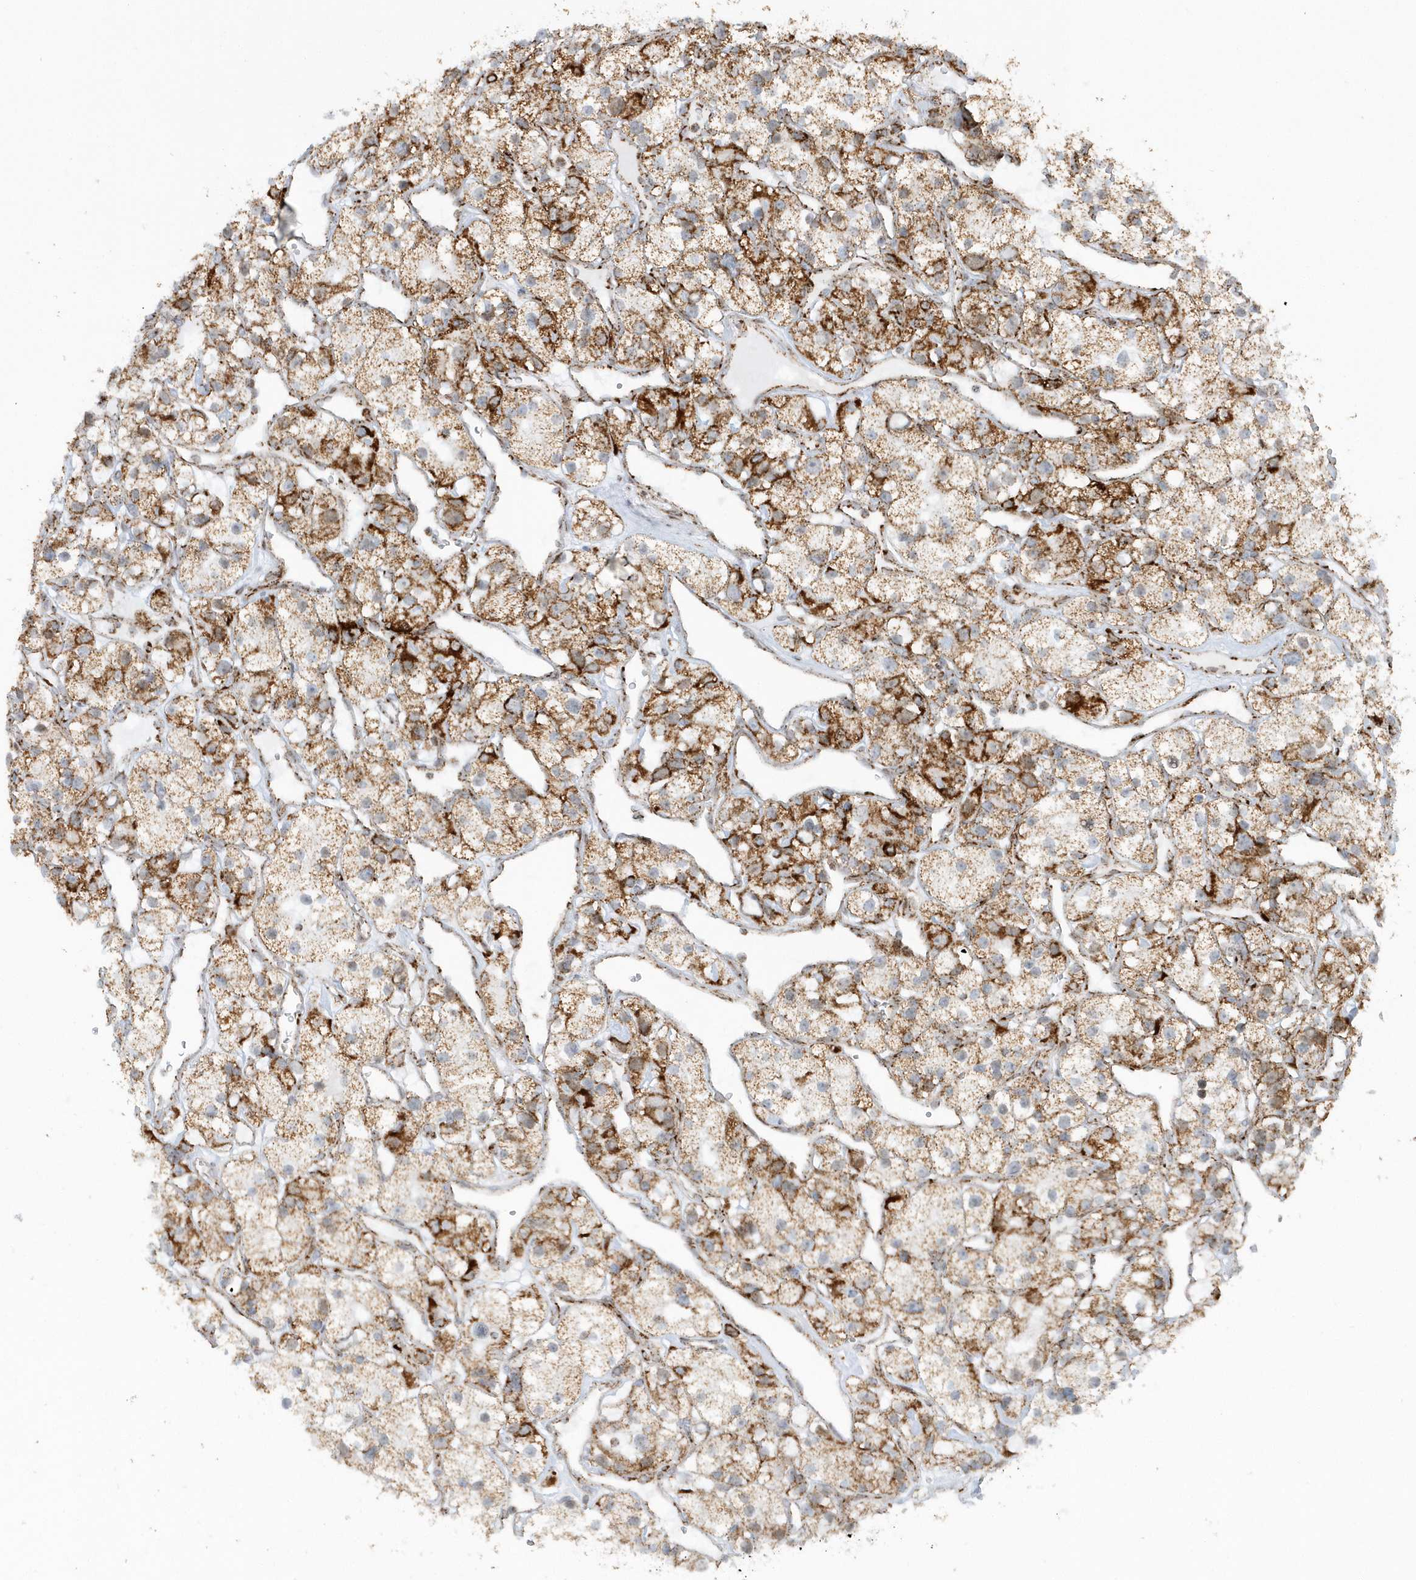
{"staining": {"intensity": "strong", "quantity": "25%-75%", "location": "cytoplasmic/membranous"}, "tissue": "renal cancer", "cell_type": "Tumor cells", "image_type": "cancer", "snomed": [{"axis": "morphology", "description": "Adenocarcinoma, NOS"}, {"axis": "topography", "description": "Kidney"}], "caption": "Immunohistochemistry staining of renal cancer (adenocarcinoma), which reveals high levels of strong cytoplasmic/membranous staining in approximately 25%-75% of tumor cells indicating strong cytoplasmic/membranous protein positivity. The staining was performed using DAB (3,3'-diaminobenzidine) (brown) for protein detection and nuclei were counterstained in hematoxylin (blue).", "gene": "CRY2", "patient": {"sex": "female", "age": 57}}